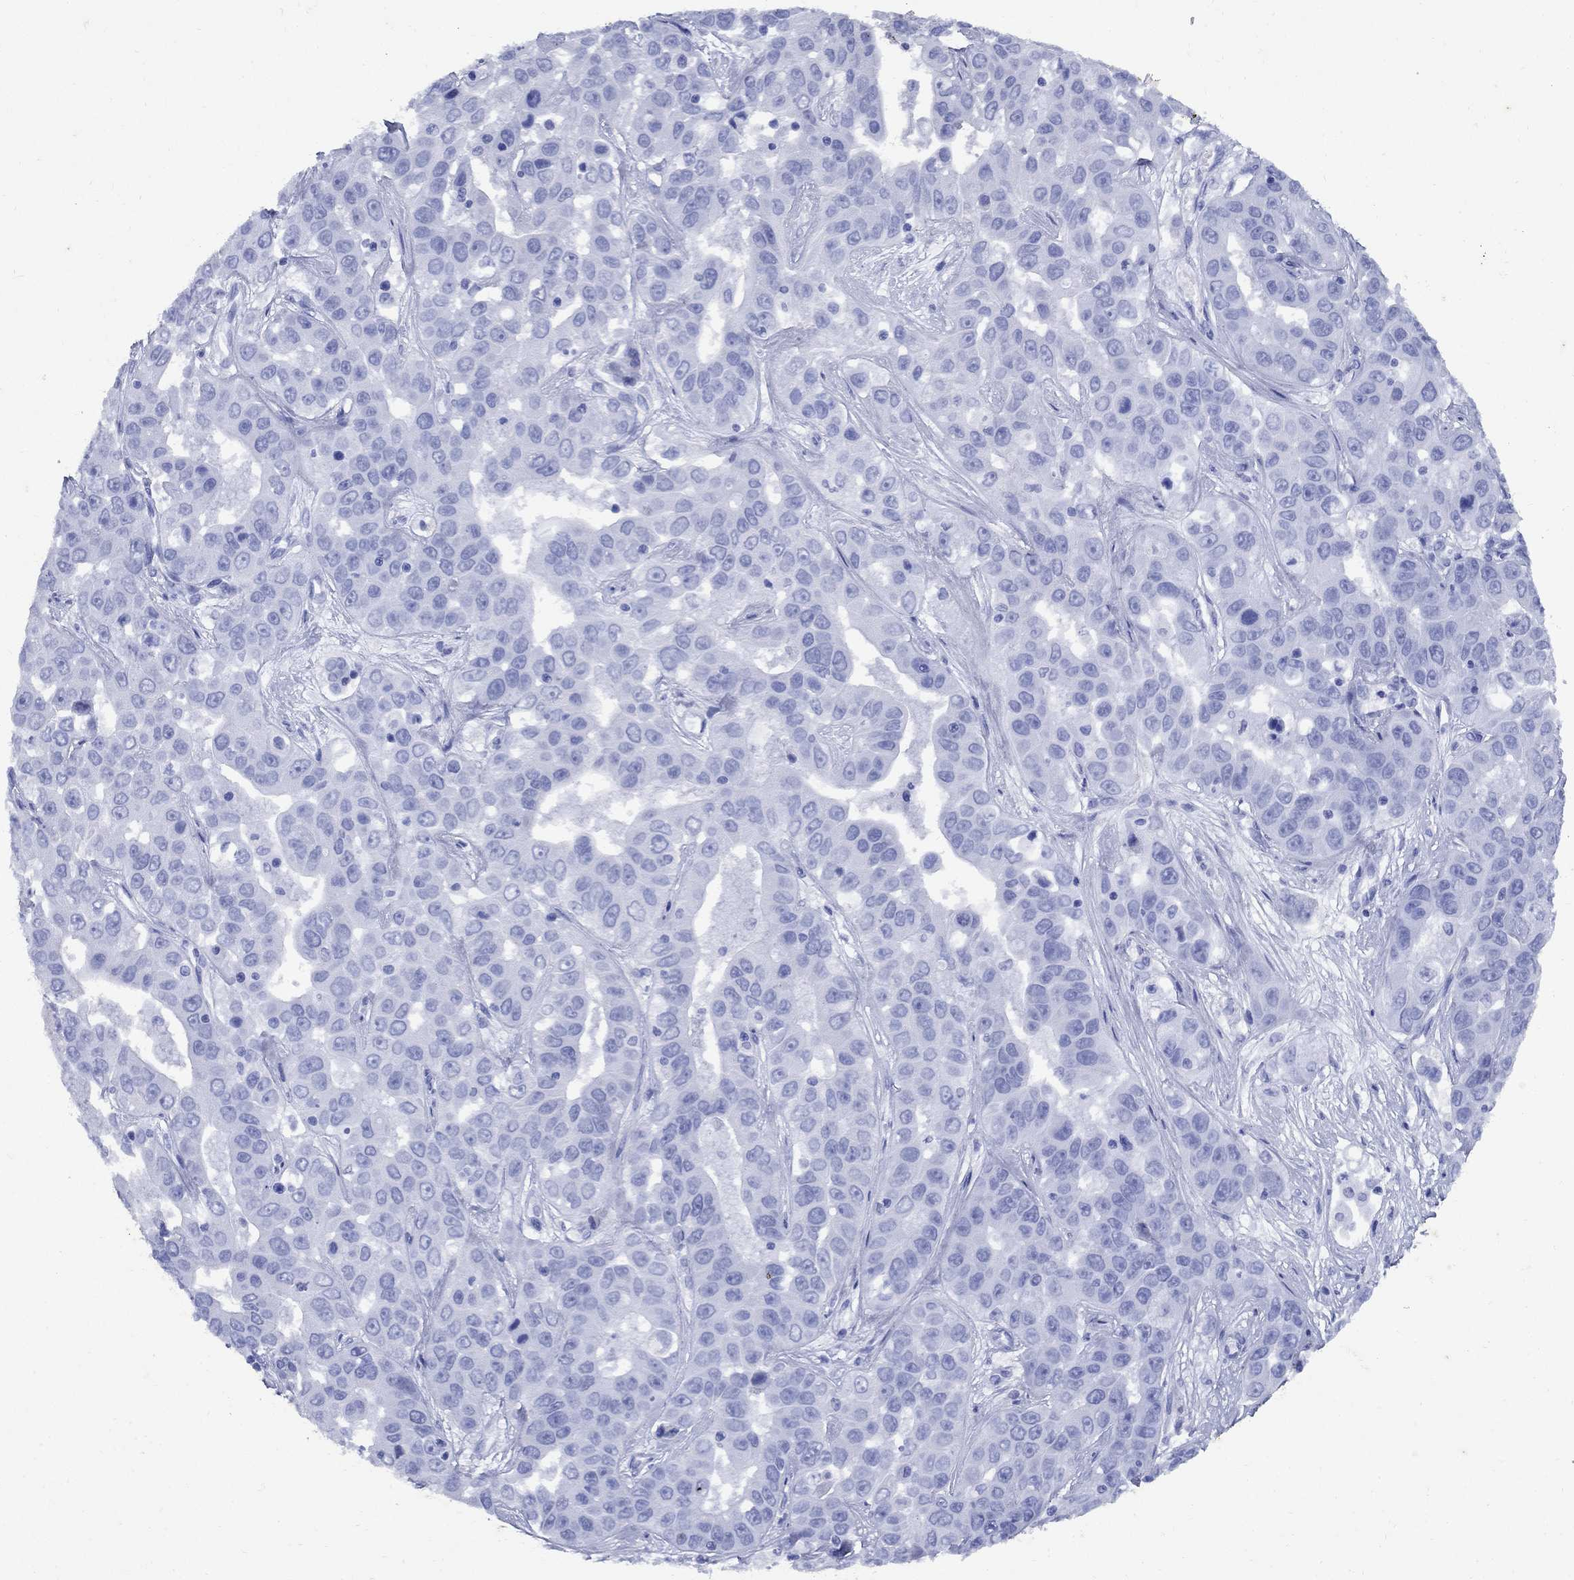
{"staining": {"intensity": "negative", "quantity": "none", "location": "none"}, "tissue": "liver cancer", "cell_type": "Tumor cells", "image_type": "cancer", "snomed": [{"axis": "morphology", "description": "Cholangiocarcinoma"}, {"axis": "topography", "description": "Liver"}], "caption": "This is an IHC photomicrograph of cholangiocarcinoma (liver). There is no staining in tumor cells.", "gene": "CD1A", "patient": {"sex": "female", "age": 52}}